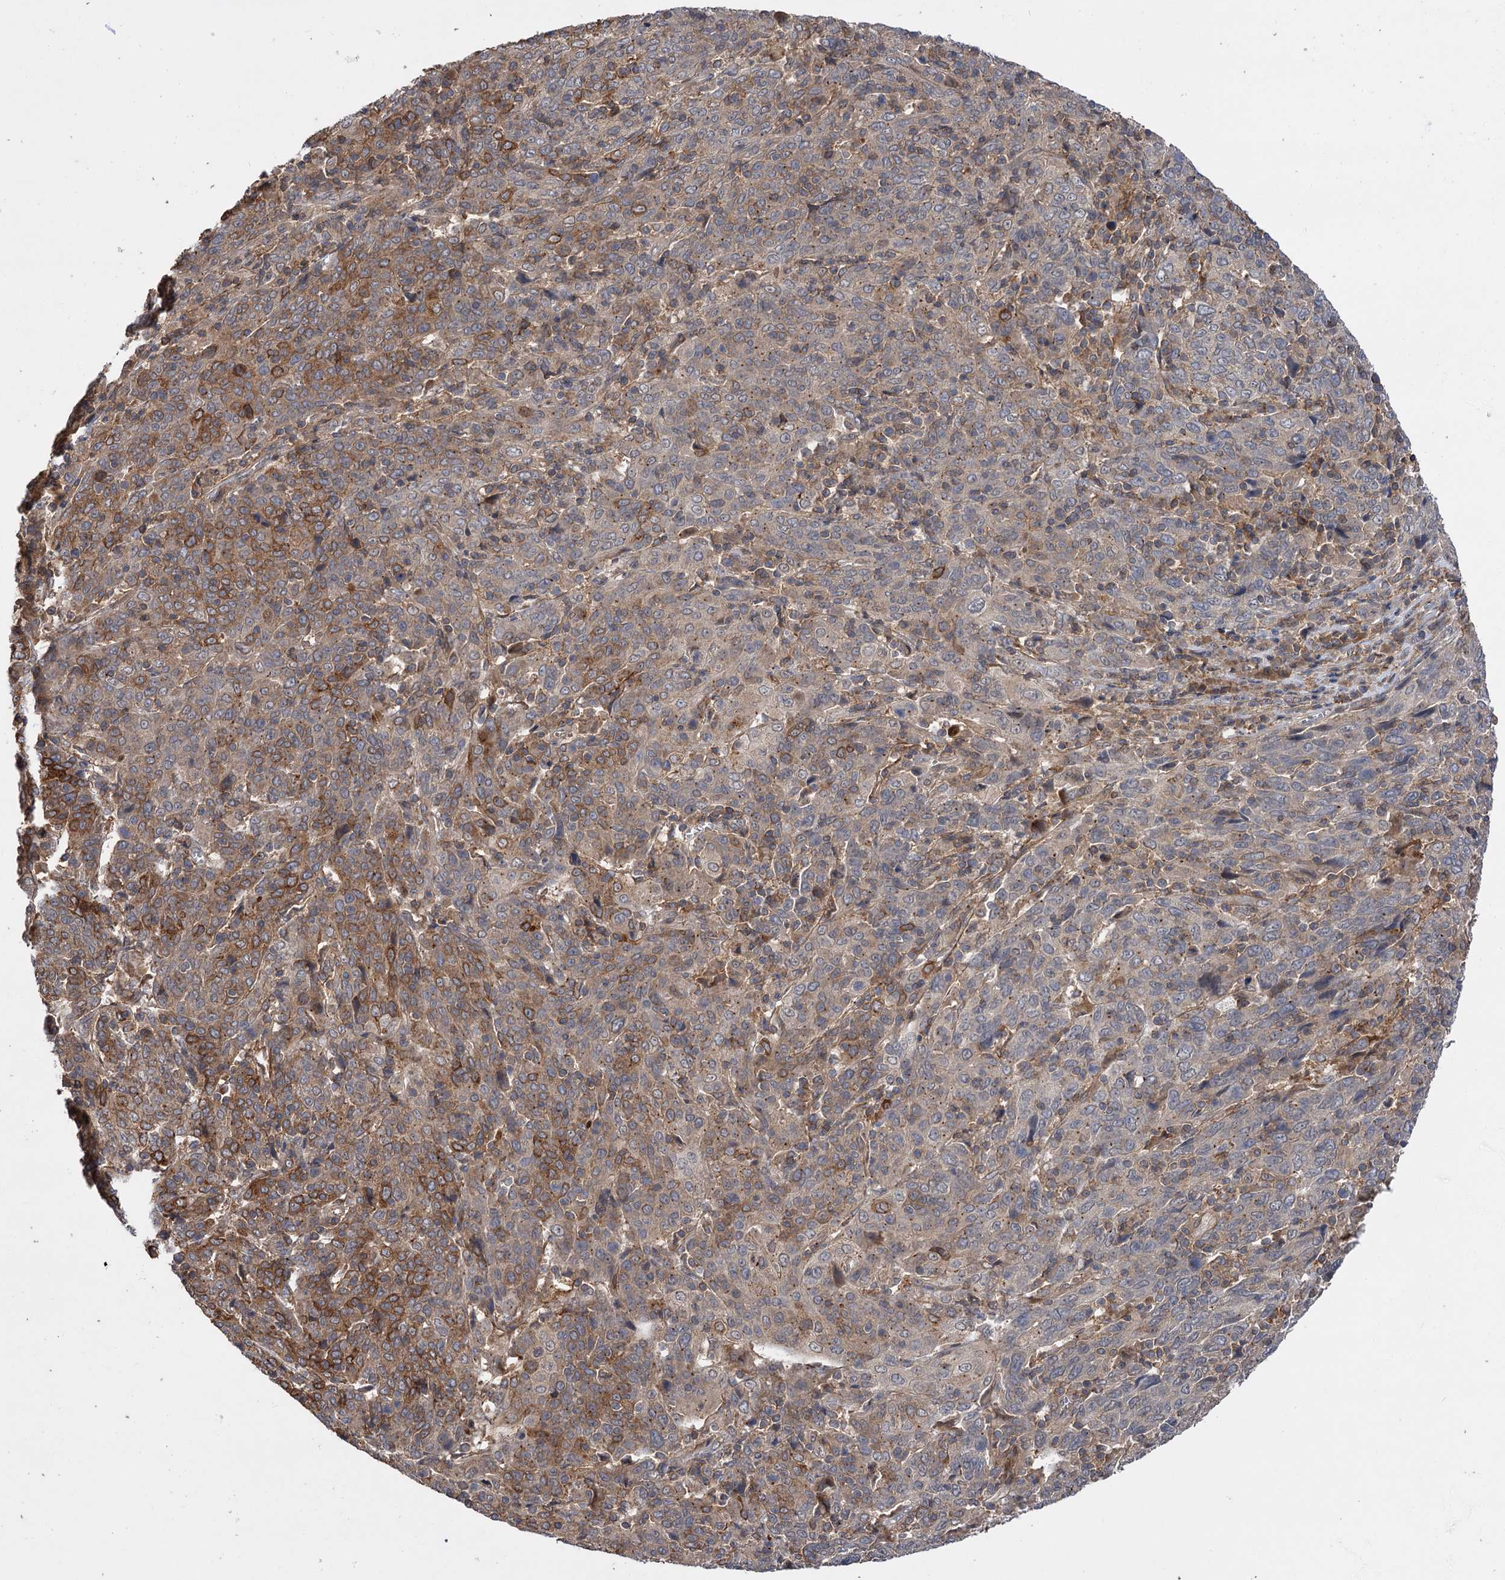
{"staining": {"intensity": "moderate", "quantity": "25%-75%", "location": "cytoplasmic/membranous"}, "tissue": "cervical cancer", "cell_type": "Tumor cells", "image_type": "cancer", "snomed": [{"axis": "morphology", "description": "Squamous cell carcinoma, NOS"}, {"axis": "topography", "description": "Cervix"}], "caption": "Immunohistochemical staining of squamous cell carcinoma (cervical) displays moderate cytoplasmic/membranous protein staining in approximately 25%-75% of tumor cells.", "gene": "FBXW8", "patient": {"sex": "female", "age": 67}}